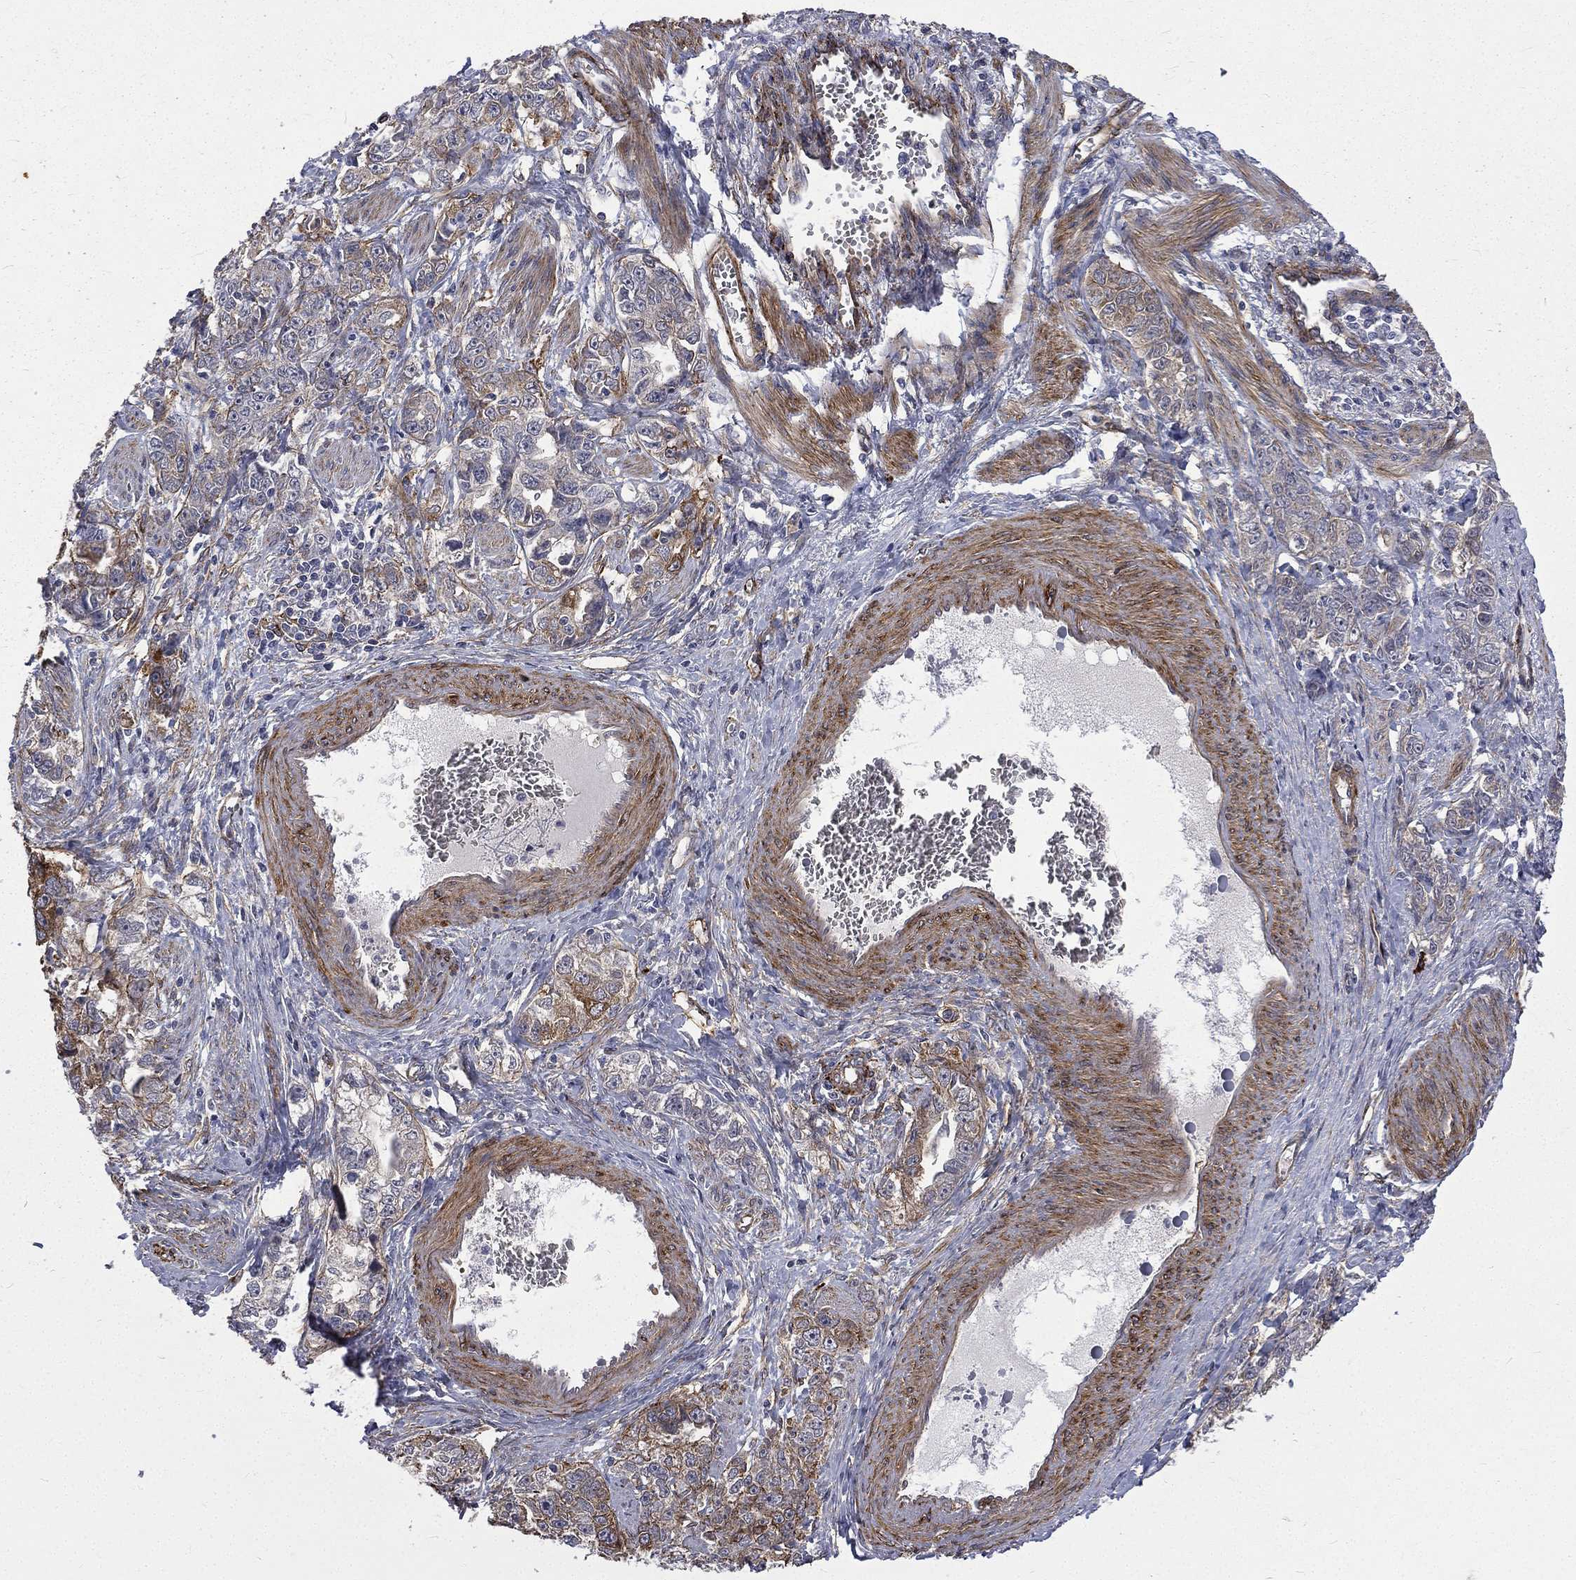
{"staining": {"intensity": "negative", "quantity": "none", "location": "none"}, "tissue": "ovarian cancer", "cell_type": "Tumor cells", "image_type": "cancer", "snomed": [{"axis": "morphology", "description": "Cystadenocarcinoma, serous, NOS"}, {"axis": "topography", "description": "Ovary"}], "caption": "The immunohistochemistry image has no significant staining in tumor cells of ovarian cancer tissue.", "gene": "PPFIBP1", "patient": {"sex": "female", "age": 51}}